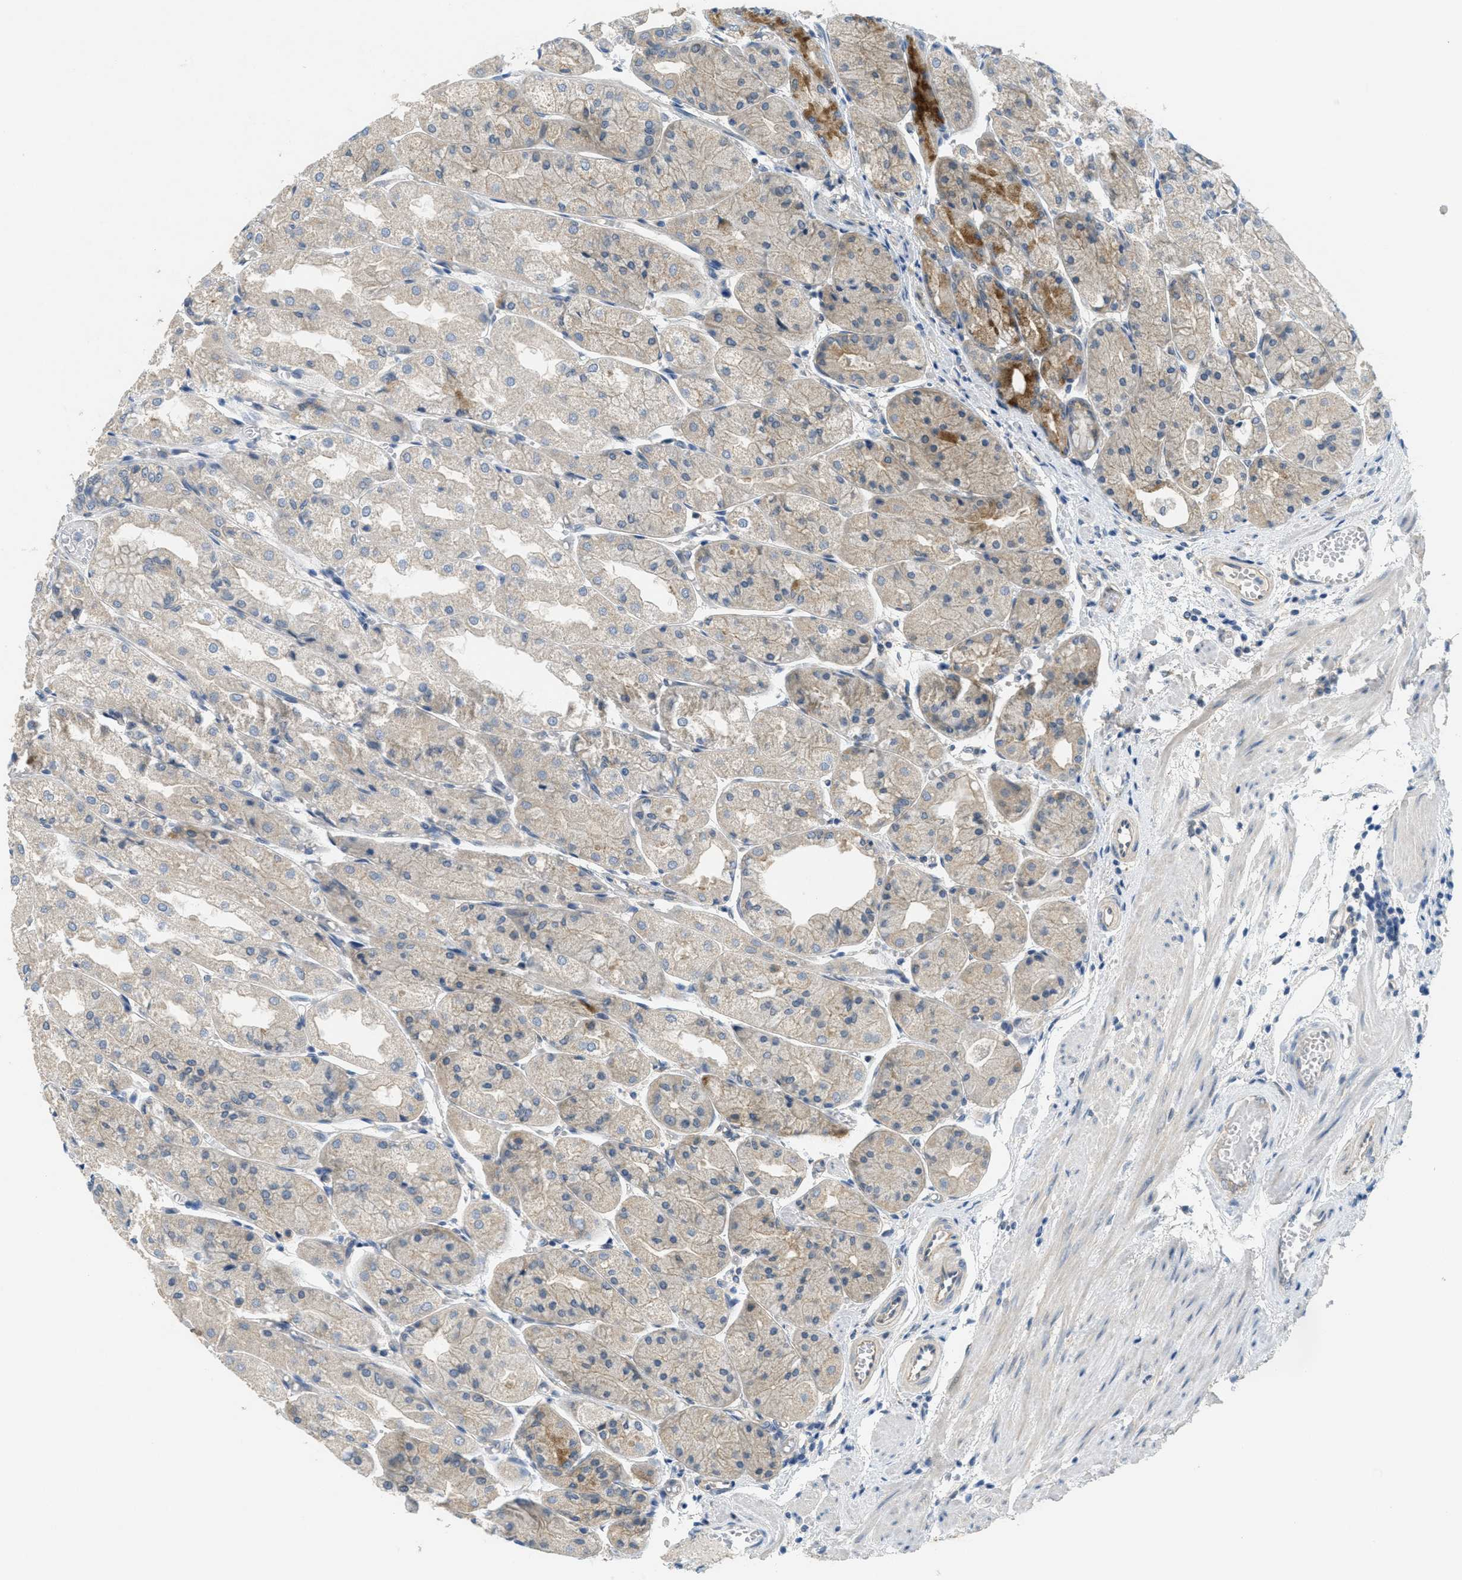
{"staining": {"intensity": "moderate", "quantity": "<25%", "location": "cytoplasmic/membranous"}, "tissue": "stomach", "cell_type": "Glandular cells", "image_type": "normal", "snomed": [{"axis": "morphology", "description": "Normal tissue, NOS"}, {"axis": "topography", "description": "Stomach, upper"}], "caption": "Immunohistochemistry (IHC) (DAB (3,3'-diaminobenzidine)) staining of normal stomach displays moderate cytoplasmic/membranous protein staining in about <25% of glandular cells.", "gene": "ZFYVE9", "patient": {"sex": "male", "age": 72}}